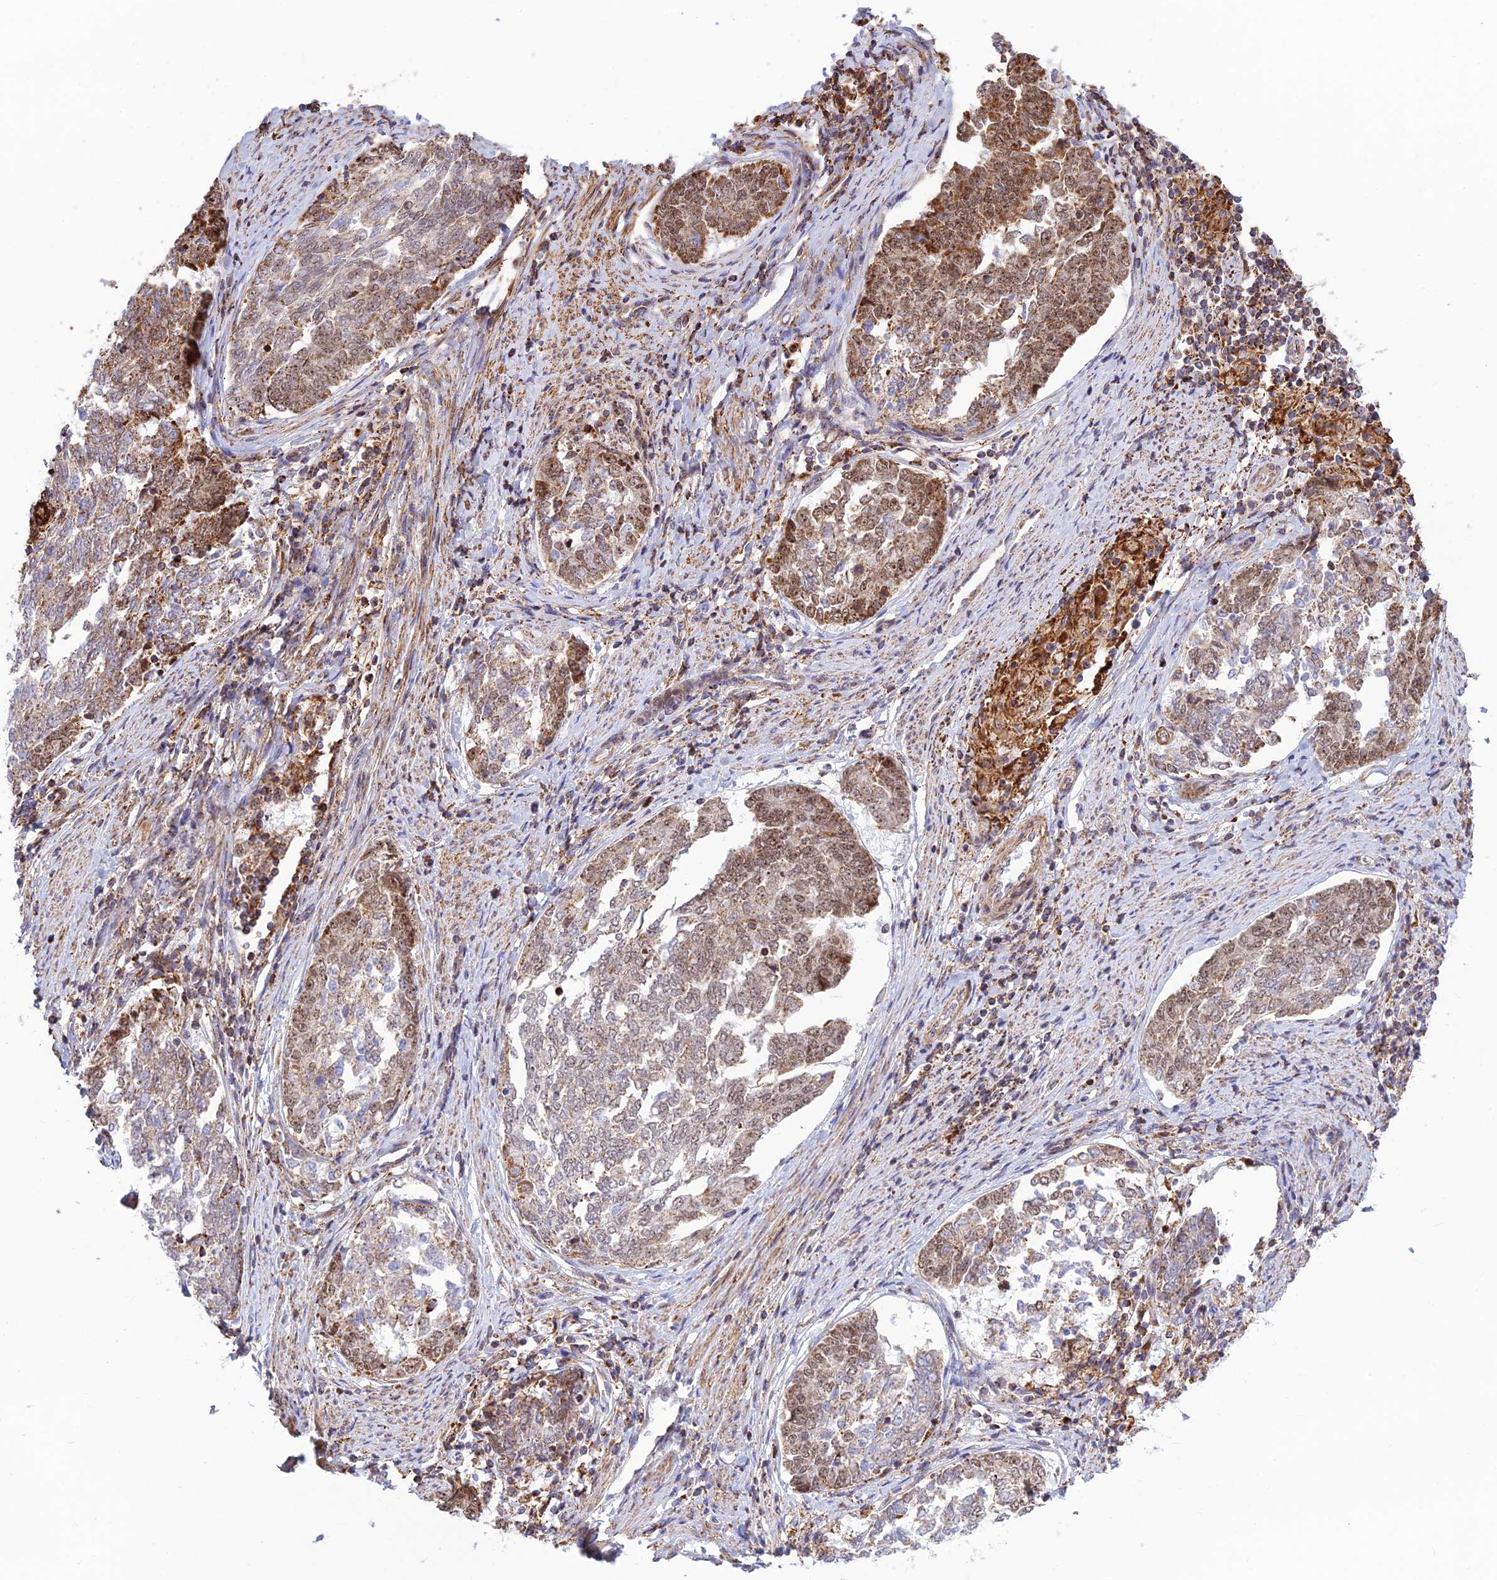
{"staining": {"intensity": "moderate", "quantity": ">75%", "location": "cytoplasmic/membranous,nuclear"}, "tissue": "endometrial cancer", "cell_type": "Tumor cells", "image_type": "cancer", "snomed": [{"axis": "morphology", "description": "Adenocarcinoma, NOS"}, {"axis": "topography", "description": "Endometrium"}], "caption": "Adenocarcinoma (endometrial) tissue exhibits moderate cytoplasmic/membranous and nuclear staining in about >75% of tumor cells", "gene": "POLR1G", "patient": {"sex": "female", "age": 80}}